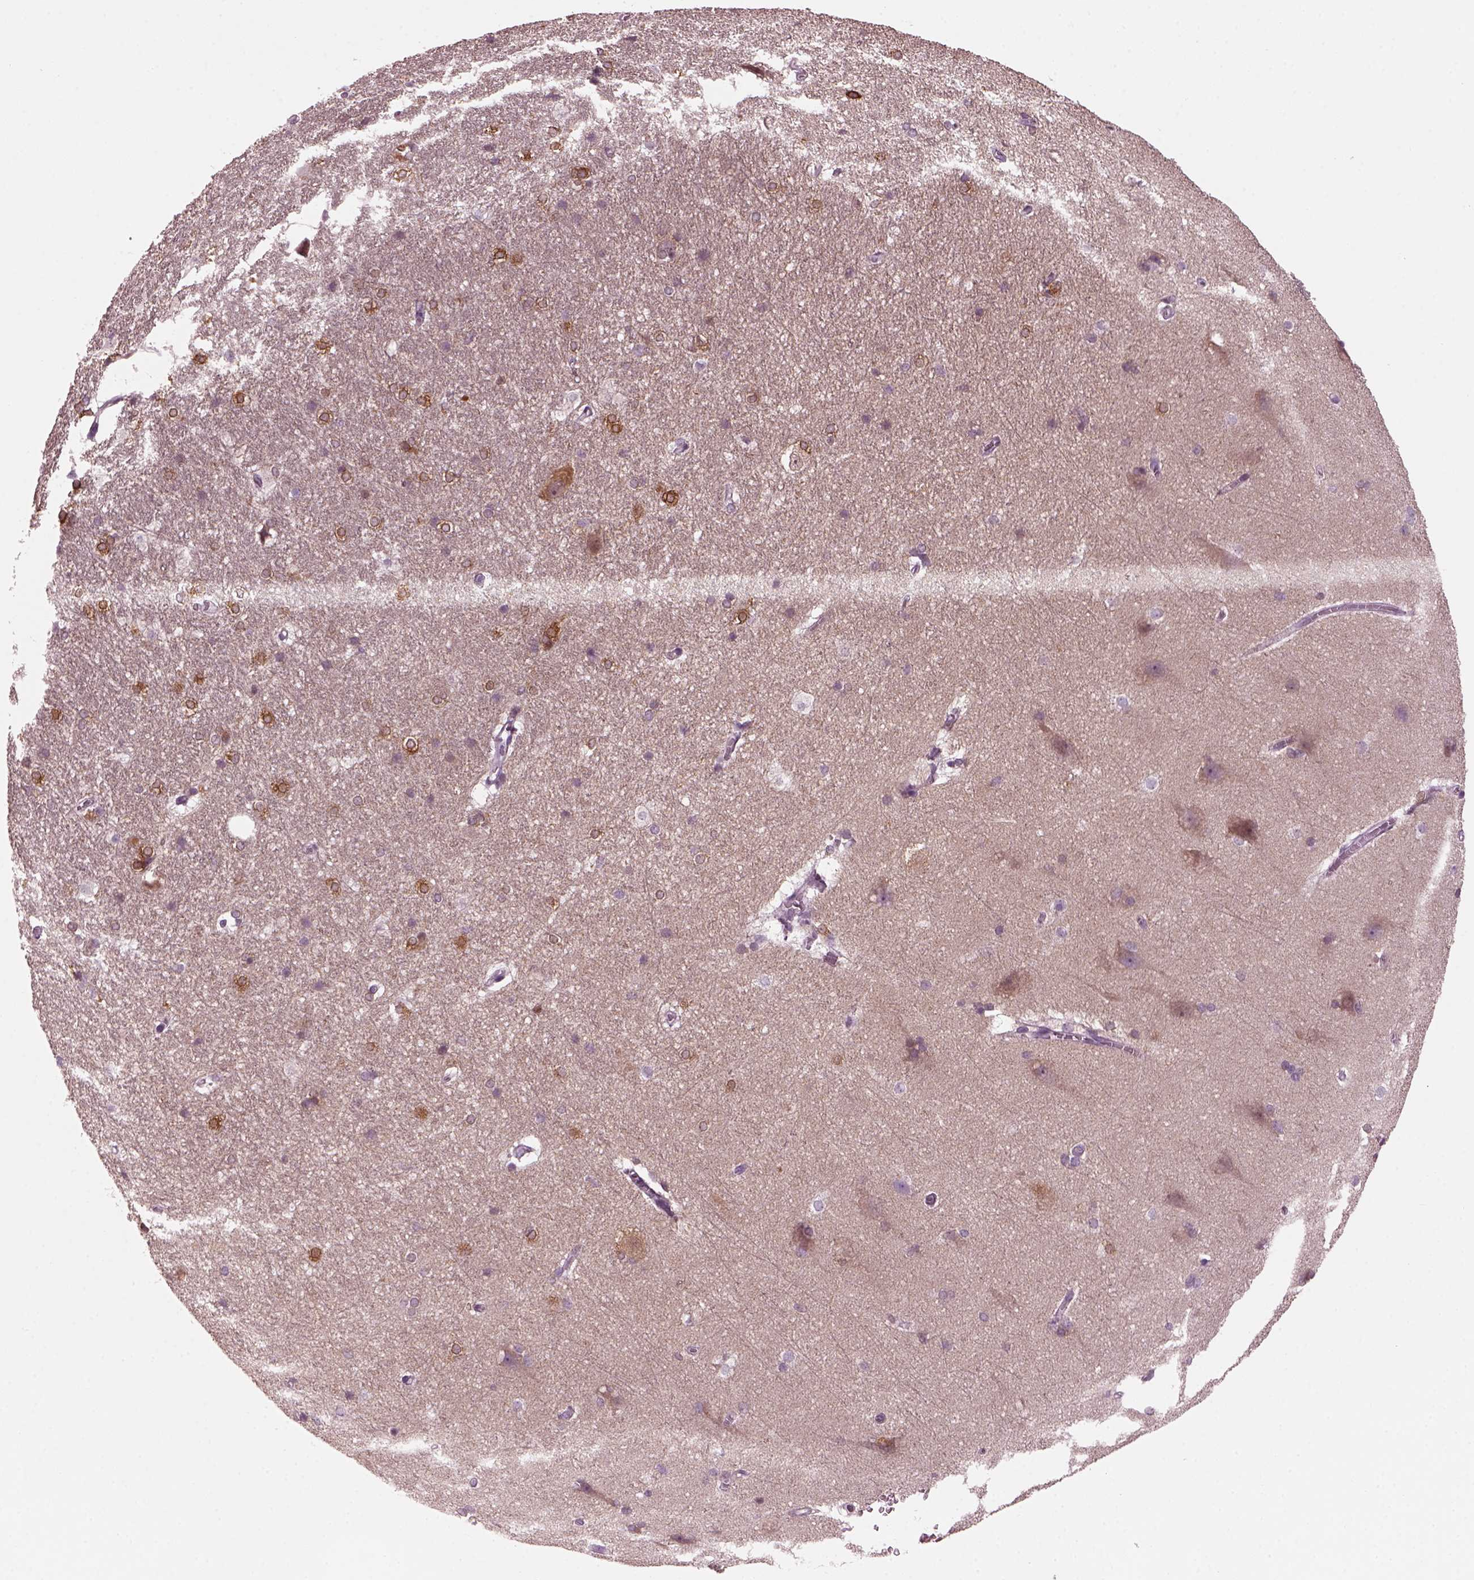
{"staining": {"intensity": "strong", "quantity": "<25%", "location": "cytoplasmic/membranous"}, "tissue": "hippocampus", "cell_type": "Glial cells", "image_type": "normal", "snomed": [{"axis": "morphology", "description": "Normal tissue, NOS"}, {"axis": "topography", "description": "Cerebral cortex"}, {"axis": "topography", "description": "Hippocampus"}], "caption": "Protein staining reveals strong cytoplasmic/membranous positivity in about <25% of glial cells in normal hippocampus. (brown staining indicates protein expression, while blue staining denotes nuclei).", "gene": "DPYSL5", "patient": {"sex": "female", "age": 19}}